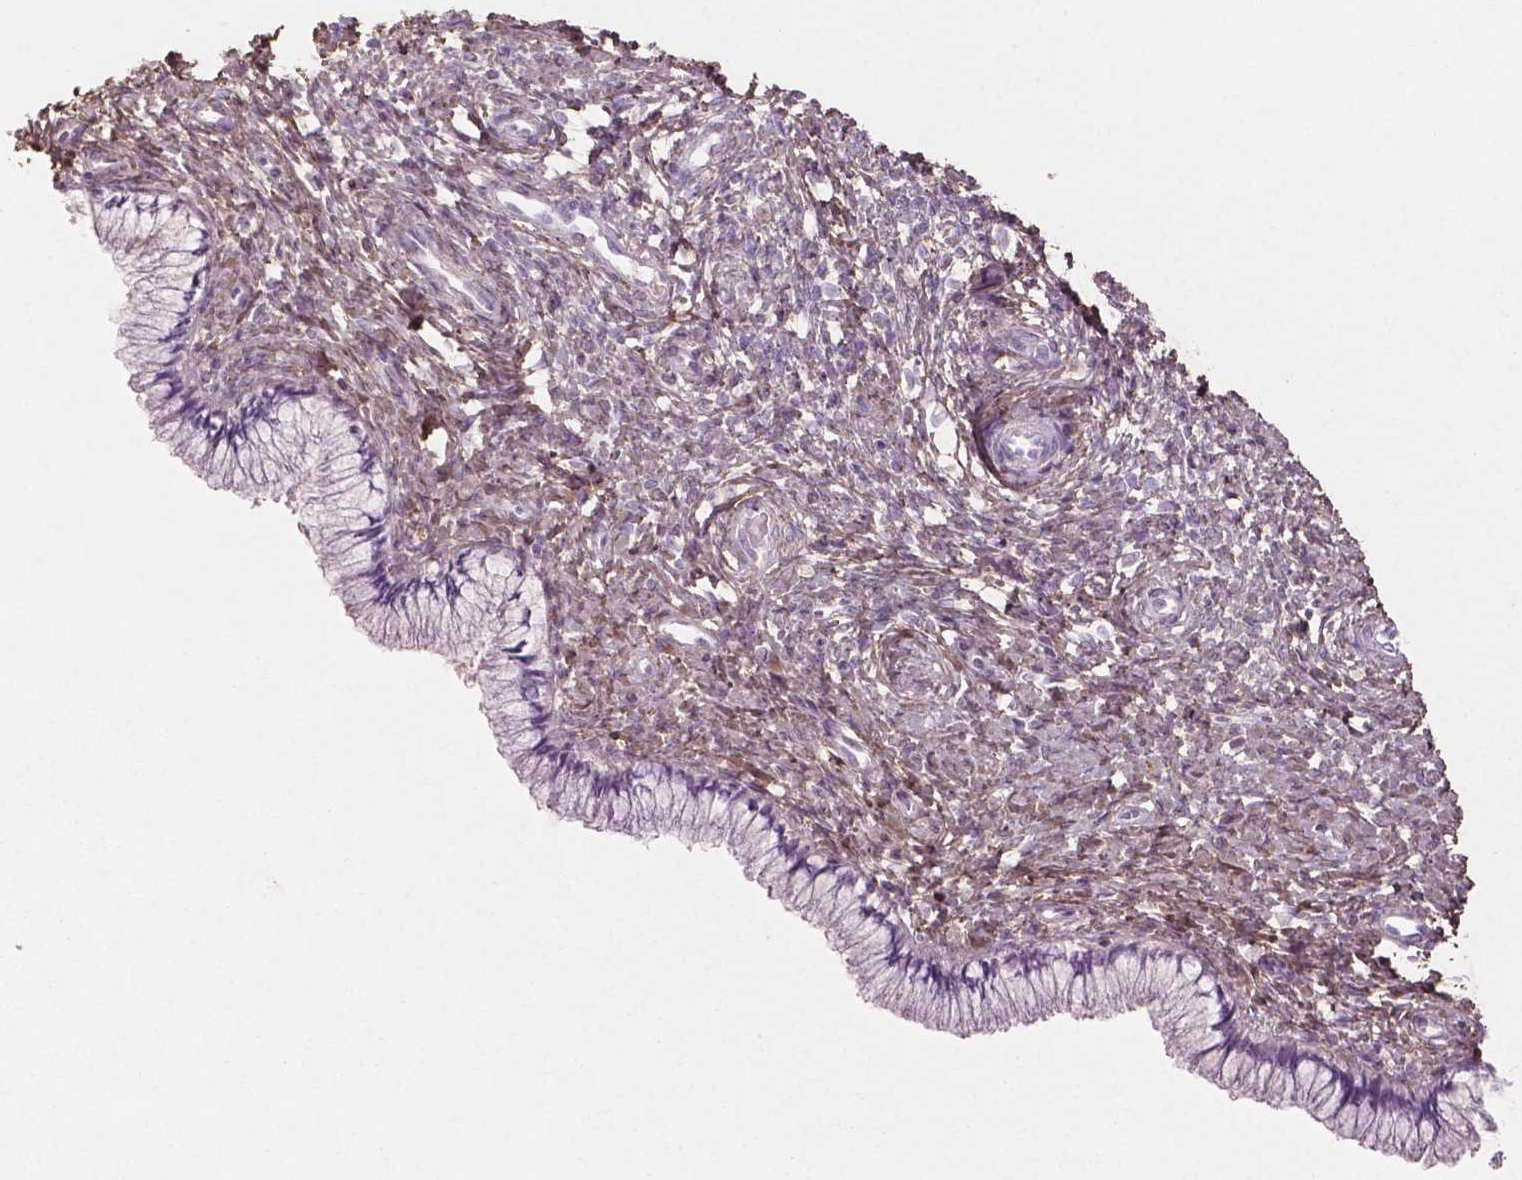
{"staining": {"intensity": "negative", "quantity": "none", "location": "none"}, "tissue": "cervix", "cell_type": "Glandular cells", "image_type": "normal", "snomed": [{"axis": "morphology", "description": "Normal tissue, NOS"}, {"axis": "topography", "description": "Cervix"}], "caption": "DAB (3,3'-diaminobenzidine) immunohistochemical staining of unremarkable cervix displays no significant expression in glandular cells.", "gene": "DLG2", "patient": {"sex": "female", "age": 37}}